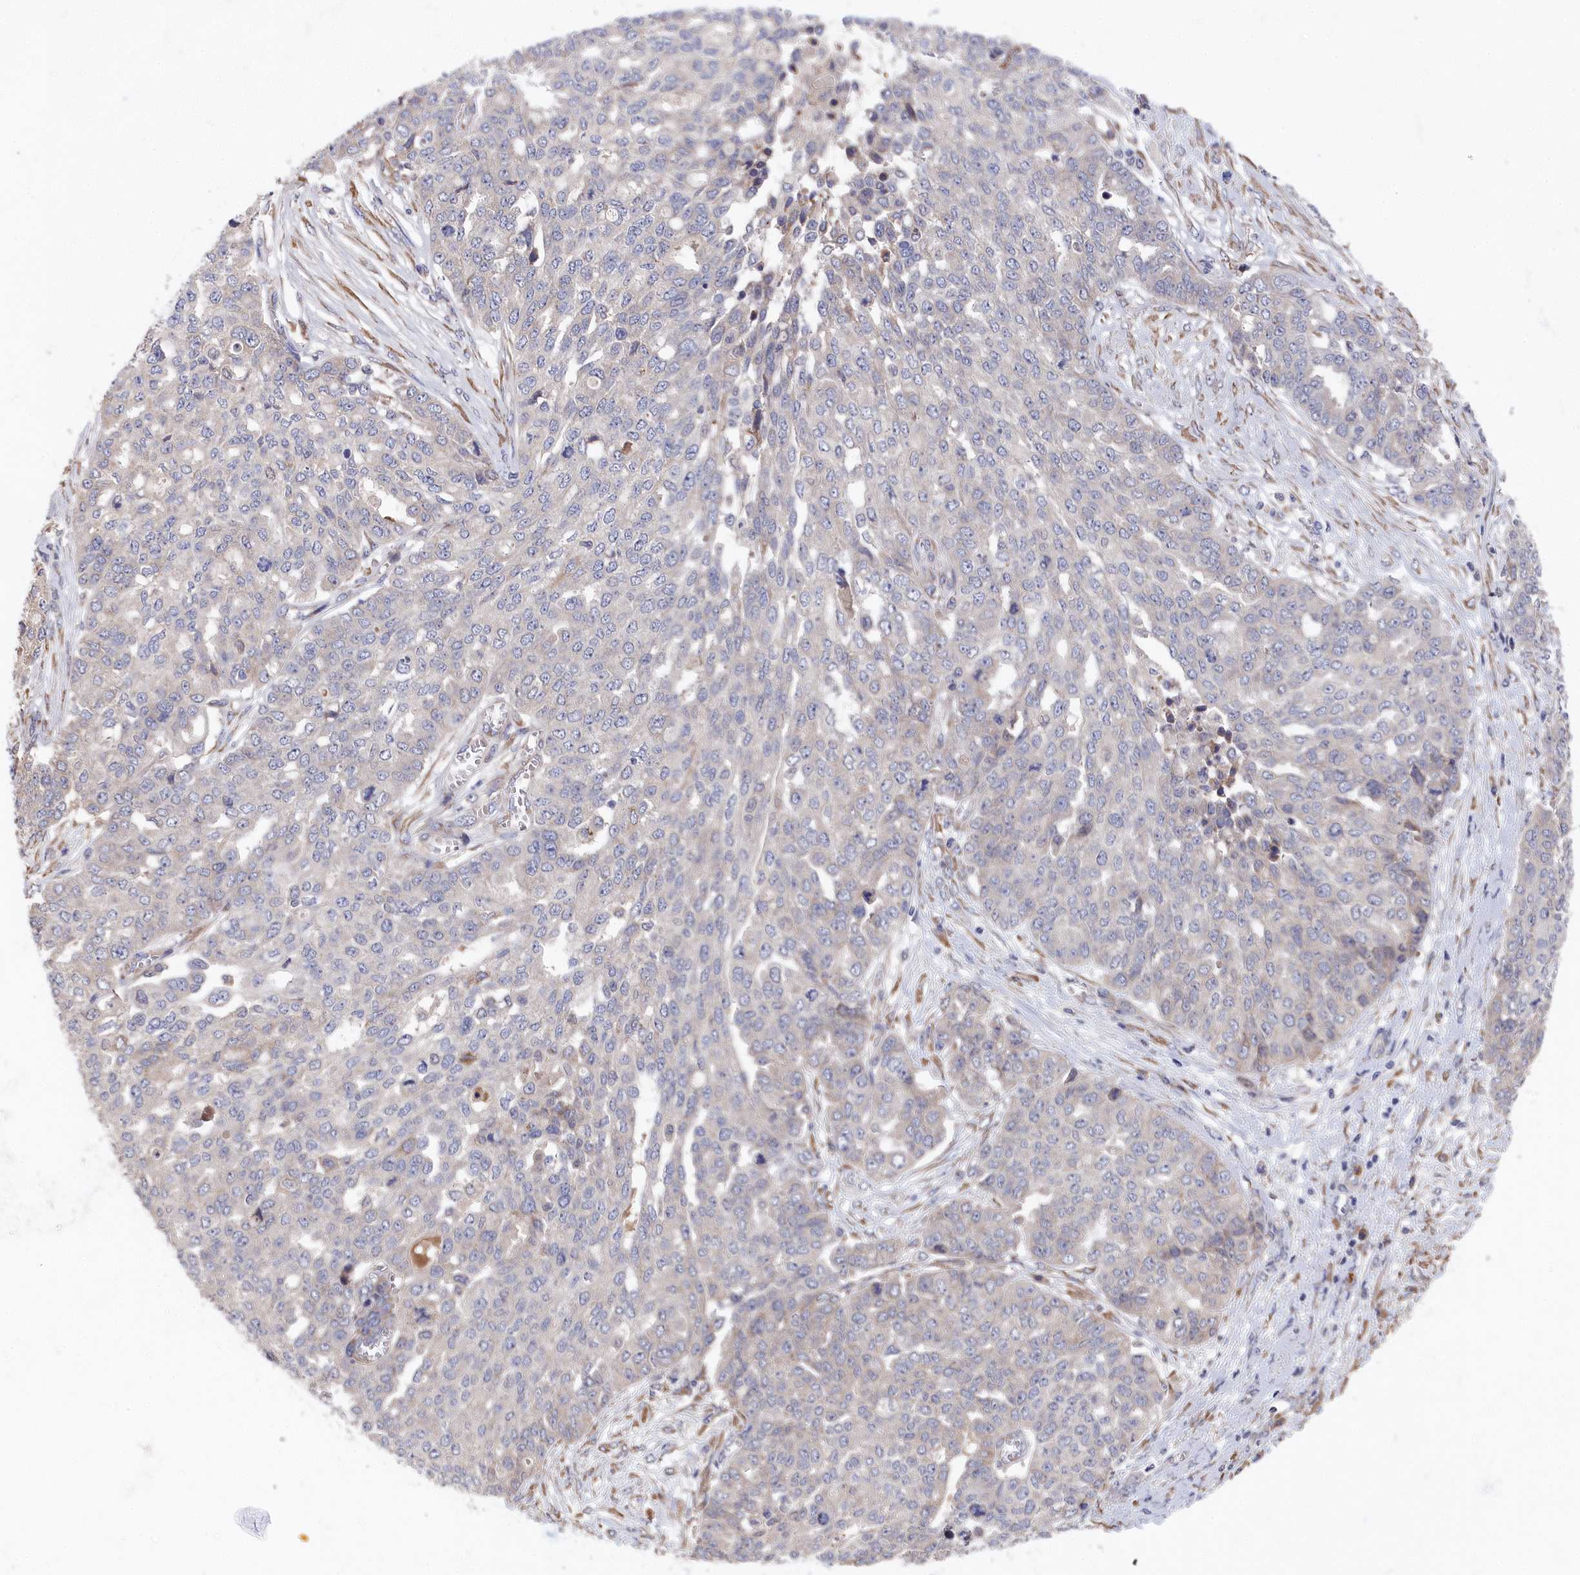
{"staining": {"intensity": "negative", "quantity": "none", "location": "none"}, "tissue": "ovarian cancer", "cell_type": "Tumor cells", "image_type": "cancer", "snomed": [{"axis": "morphology", "description": "Cystadenocarcinoma, serous, NOS"}, {"axis": "topography", "description": "Soft tissue"}, {"axis": "topography", "description": "Ovary"}], "caption": "There is no significant positivity in tumor cells of serous cystadenocarcinoma (ovarian). (Brightfield microscopy of DAB (3,3'-diaminobenzidine) IHC at high magnification).", "gene": "CYB5D2", "patient": {"sex": "female", "age": 57}}